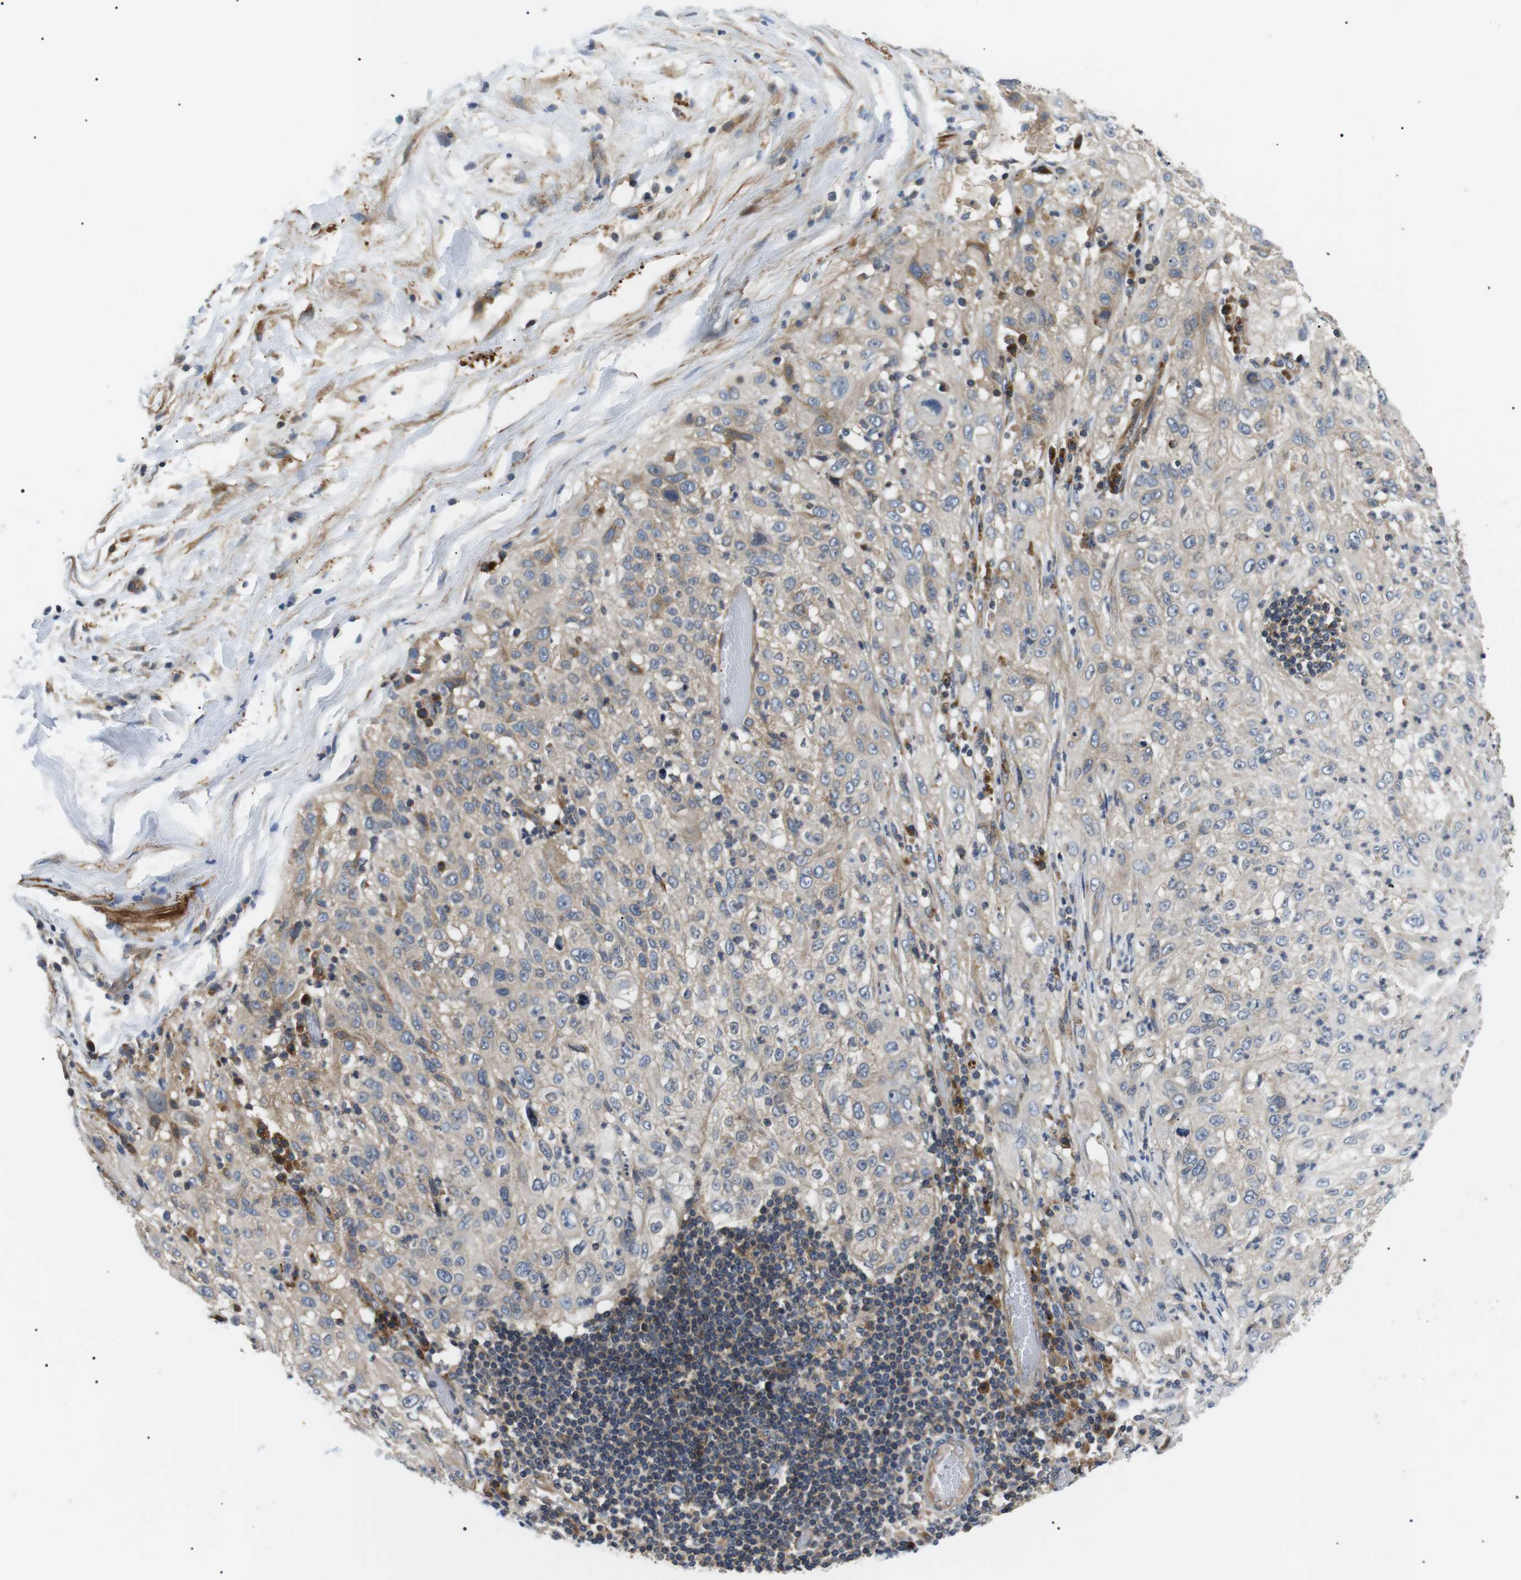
{"staining": {"intensity": "weak", "quantity": "<25%", "location": "cytoplasmic/membranous"}, "tissue": "lung cancer", "cell_type": "Tumor cells", "image_type": "cancer", "snomed": [{"axis": "morphology", "description": "Inflammation, NOS"}, {"axis": "morphology", "description": "Squamous cell carcinoma, NOS"}, {"axis": "topography", "description": "Lymph node"}, {"axis": "topography", "description": "Soft tissue"}, {"axis": "topography", "description": "Lung"}], "caption": "Tumor cells are negative for protein expression in human lung cancer. Brightfield microscopy of IHC stained with DAB (brown) and hematoxylin (blue), captured at high magnification.", "gene": "DIPK1A", "patient": {"sex": "male", "age": 66}}